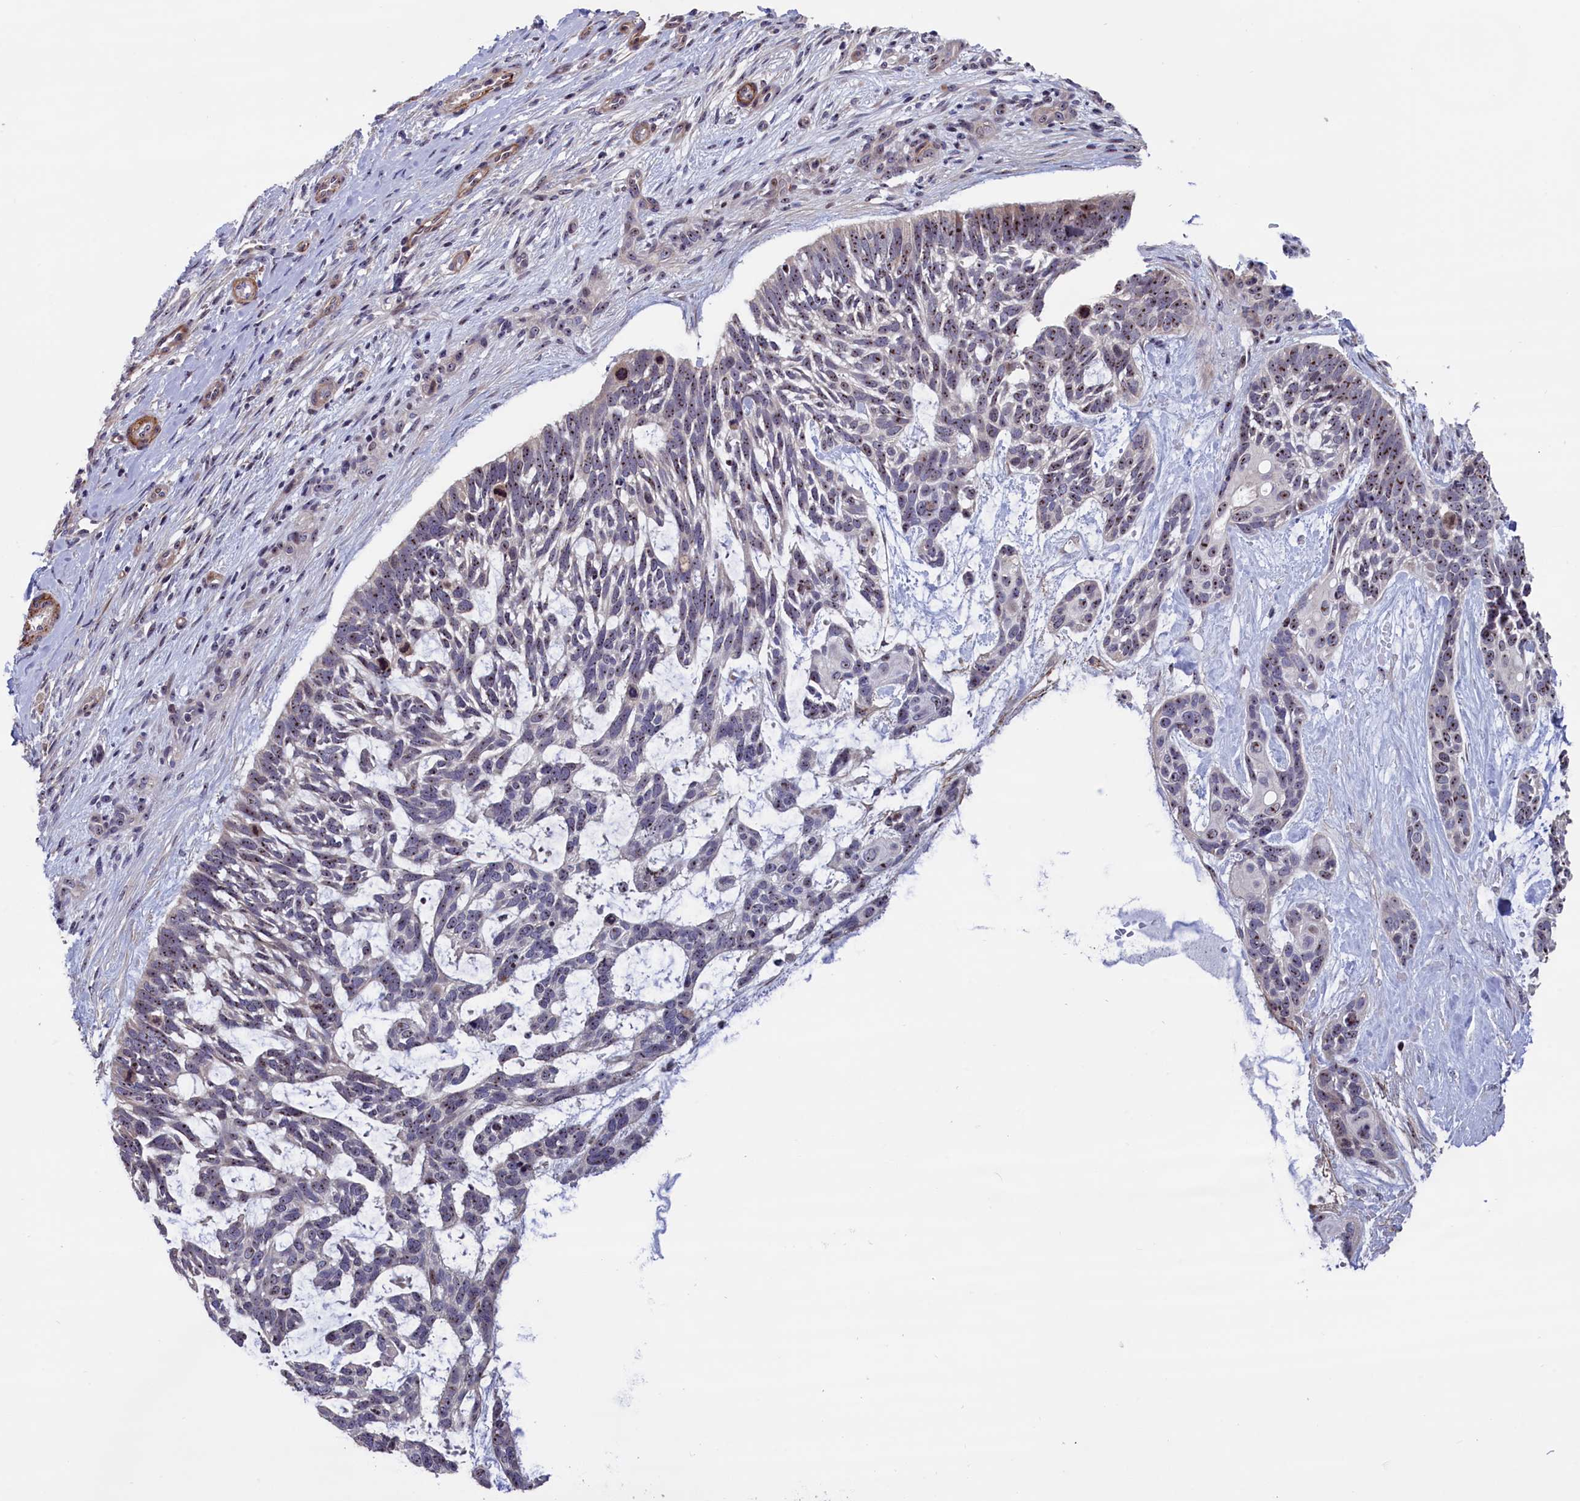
{"staining": {"intensity": "moderate", "quantity": "<25%", "location": "nuclear"}, "tissue": "skin cancer", "cell_type": "Tumor cells", "image_type": "cancer", "snomed": [{"axis": "morphology", "description": "Basal cell carcinoma"}, {"axis": "topography", "description": "Skin"}], "caption": "Skin cancer (basal cell carcinoma) stained with a brown dye displays moderate nuclear positive positivity in about <25% of tumor cells.", "gene": "PPAN", "patient": {"sex": "male", "age": 88}}